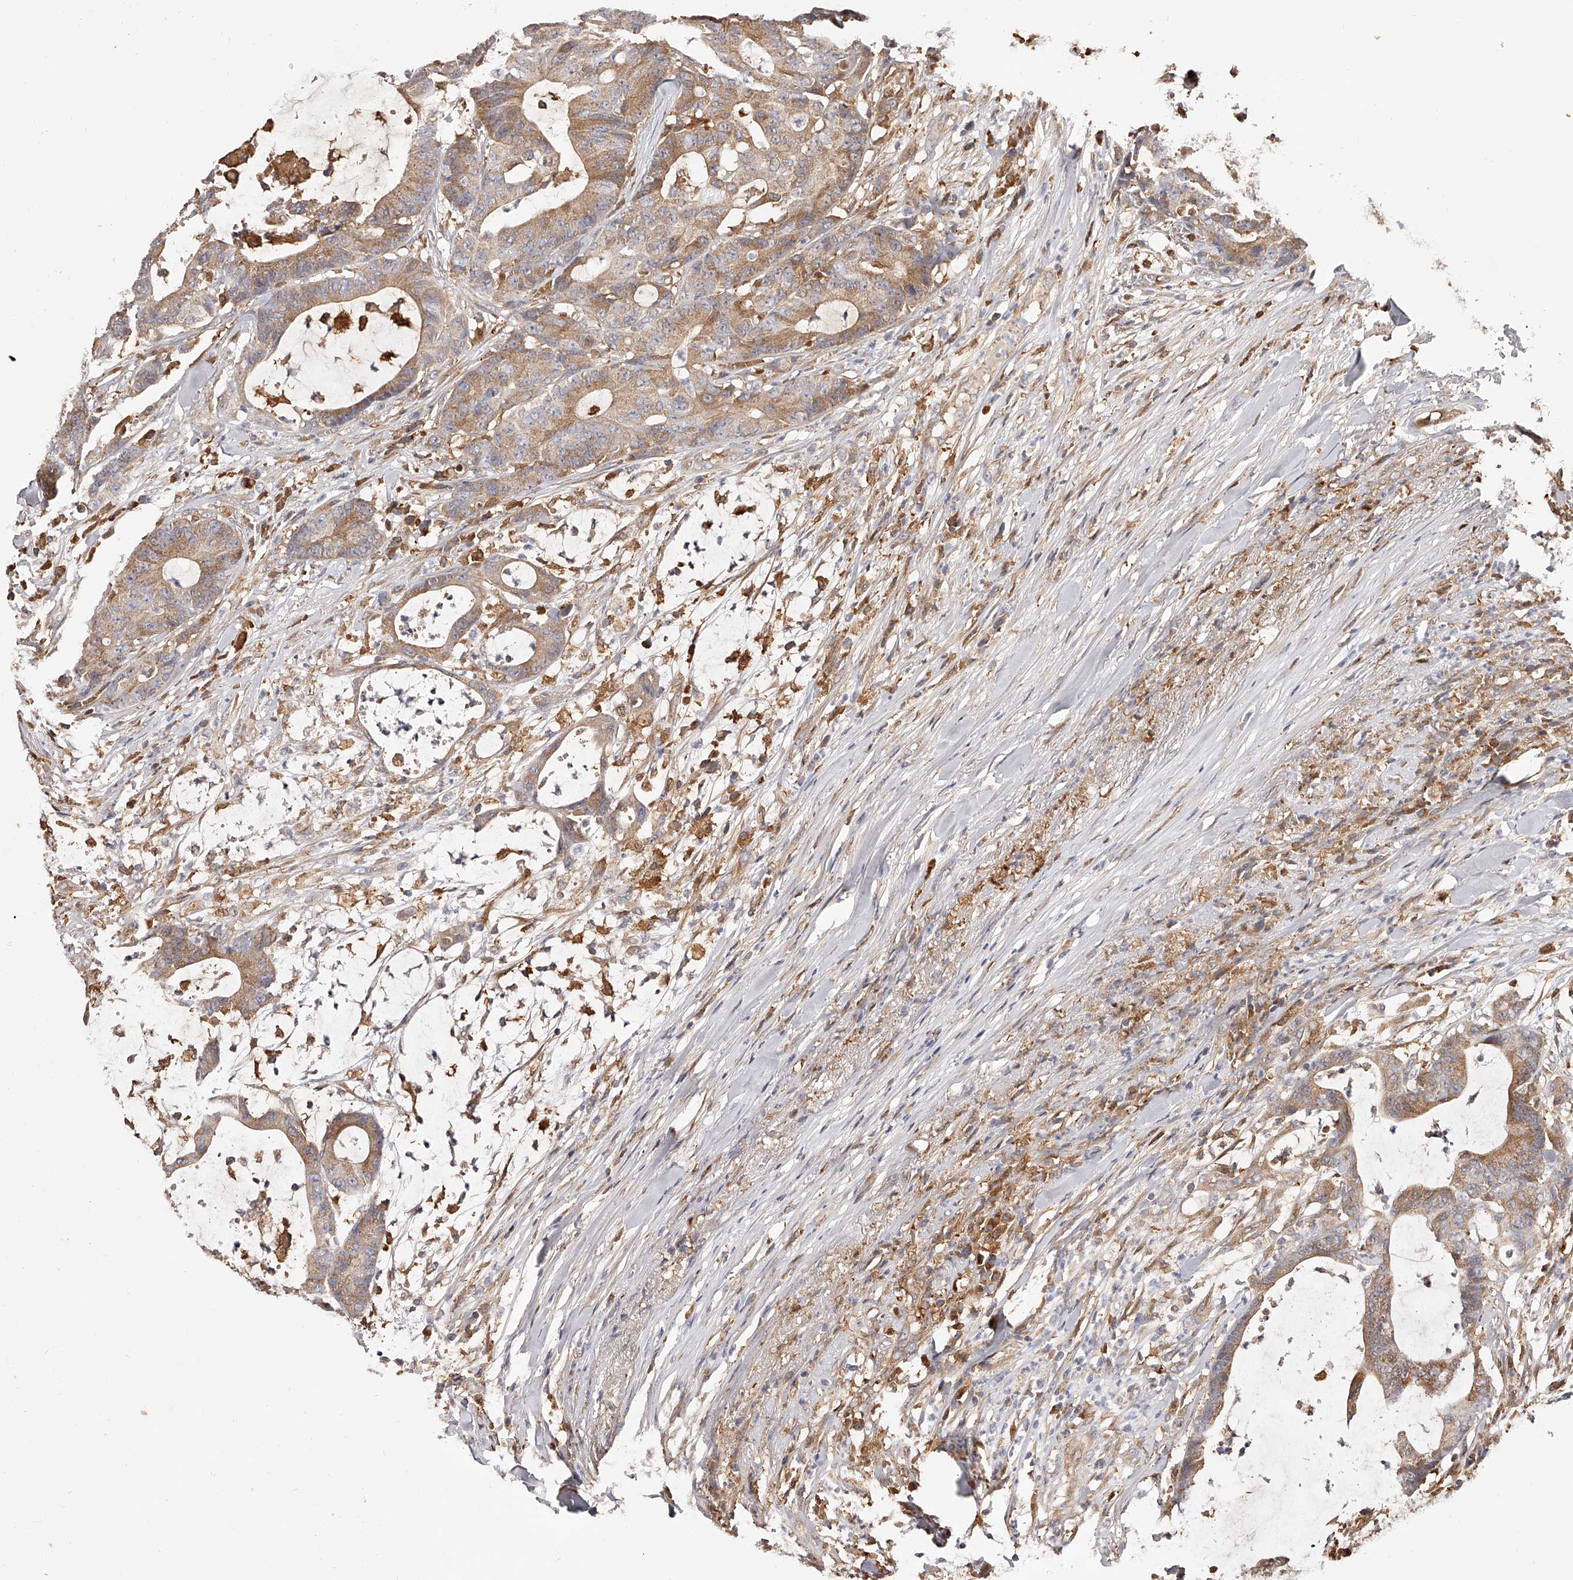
{"staining": {"intensity": "moderate", "quantity": ">75%", "location": "cytoplasmic/membranous"}, "tissue": "colorectal cancer", "cell_type": "Tumor cells", "image_type": "cancer", "snomed": [{"axis": "morphology", "description": "Adenocarcinoma, NOS"}, {"axis": "topography", "description": "Colon"}], "caption": "Adenocarcinoma (colorectal) stained with a brown dye shows moderate cytoplasmic/membranous positive positivity in approximately >75% of tumor cells.", "gene": "LAP3", "patient": {"sex": "female", "age": 84}}